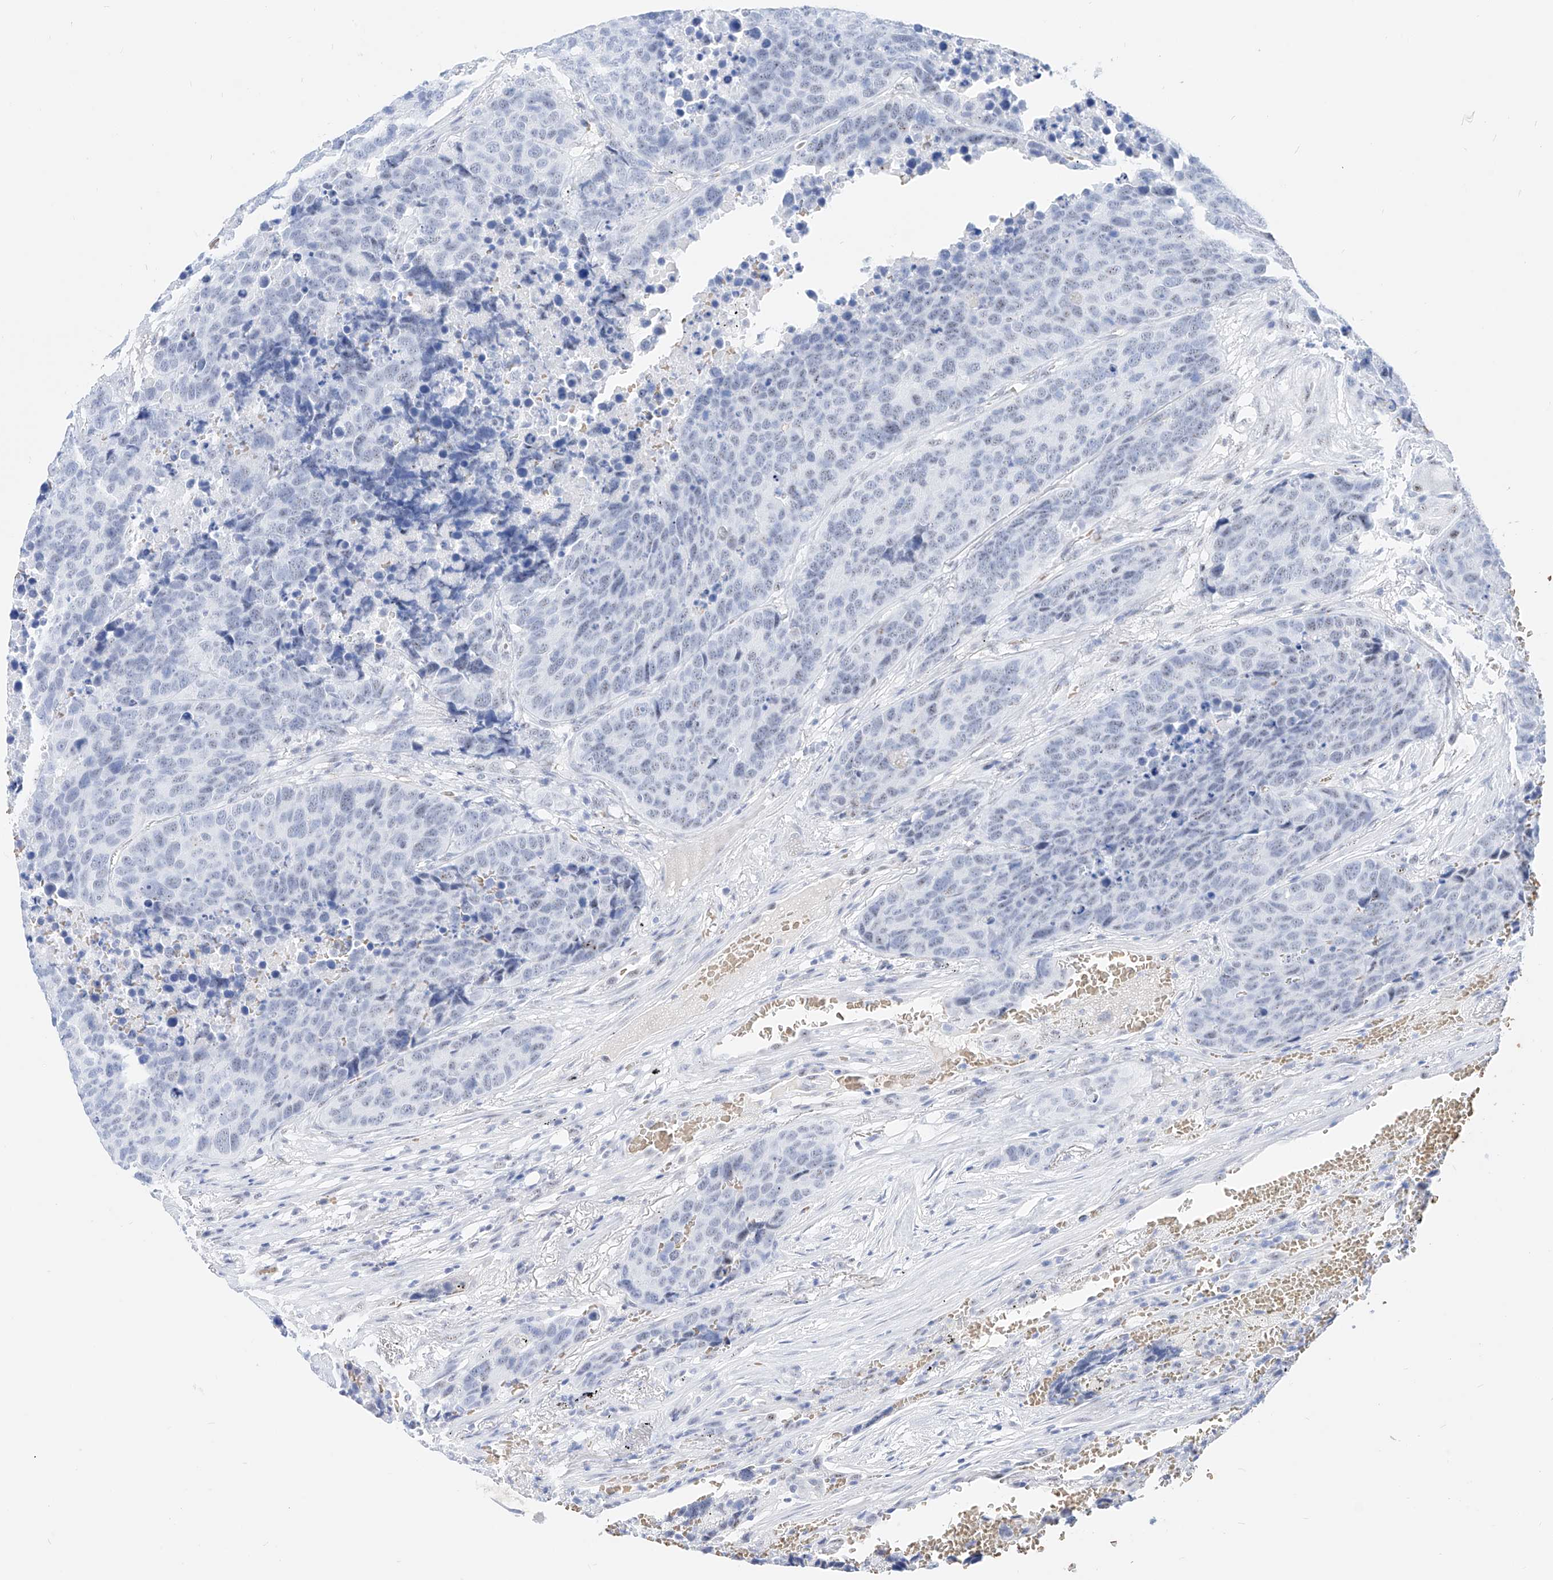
{"staining": {"intensity": "negative", "quantity": "none", "location": "none"}, "tissue": "carcinoid", "cell_type": "Tumor cells", "image_type": "cancer", "snomed": [{"axis": "morphology", "description": "Carcinoid, malignant, NOS"}, {"axis": "topography", "description": "Lung"}], "caption": "A high-resolution image shows immunohistochemistry staining of carcinoid, which exhibits no significant staining in tumor cells.", "gene": "ZFP42", "patient": {"sex": "male", "age": 60}}